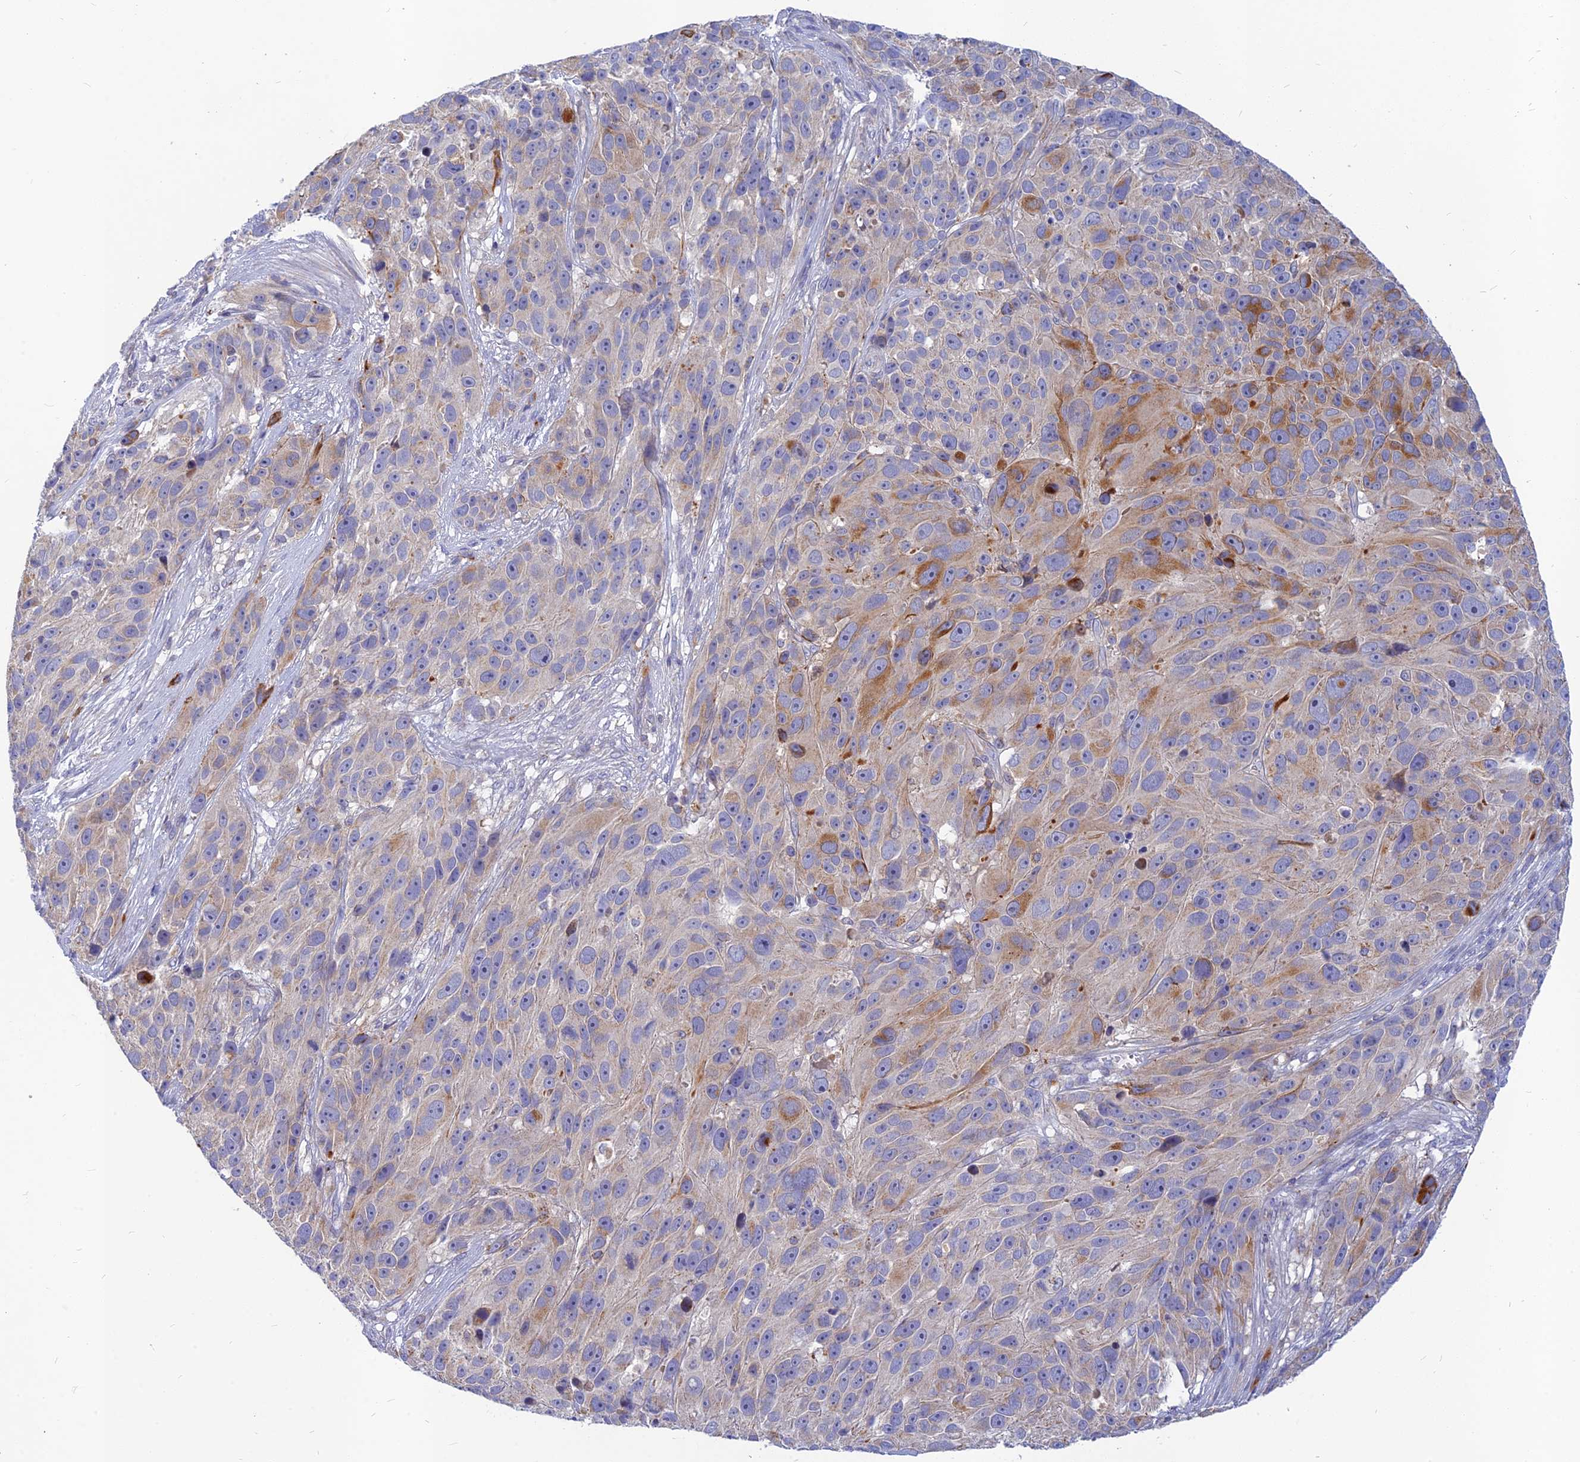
{"staining": {"intensity": "moderate", "quantity": "<25%", "location": "cytoplasmic/membranous"}, "tissue": "melanoma", "cell_type": "Tumor cells", "image_type": "cancer", "snomed": [{"axis": "morphology", "description": "Malignant melanoma, NOS"}, {"axis": "topography", "description": "Skin"}], "caption": "High-magnification brightfield microscopy of malignant melanoma stained with DAB (brown) and counterstained with hematoxylin (blue). tumor cells exhibit moderate cytoplasmic/membranous staining is identified in about<25% of cells. (DAB IHC with brightfield microscopy, high magnification).", "gene": "CACNA1B", "patient": {"sex": "male", "age": 84}}